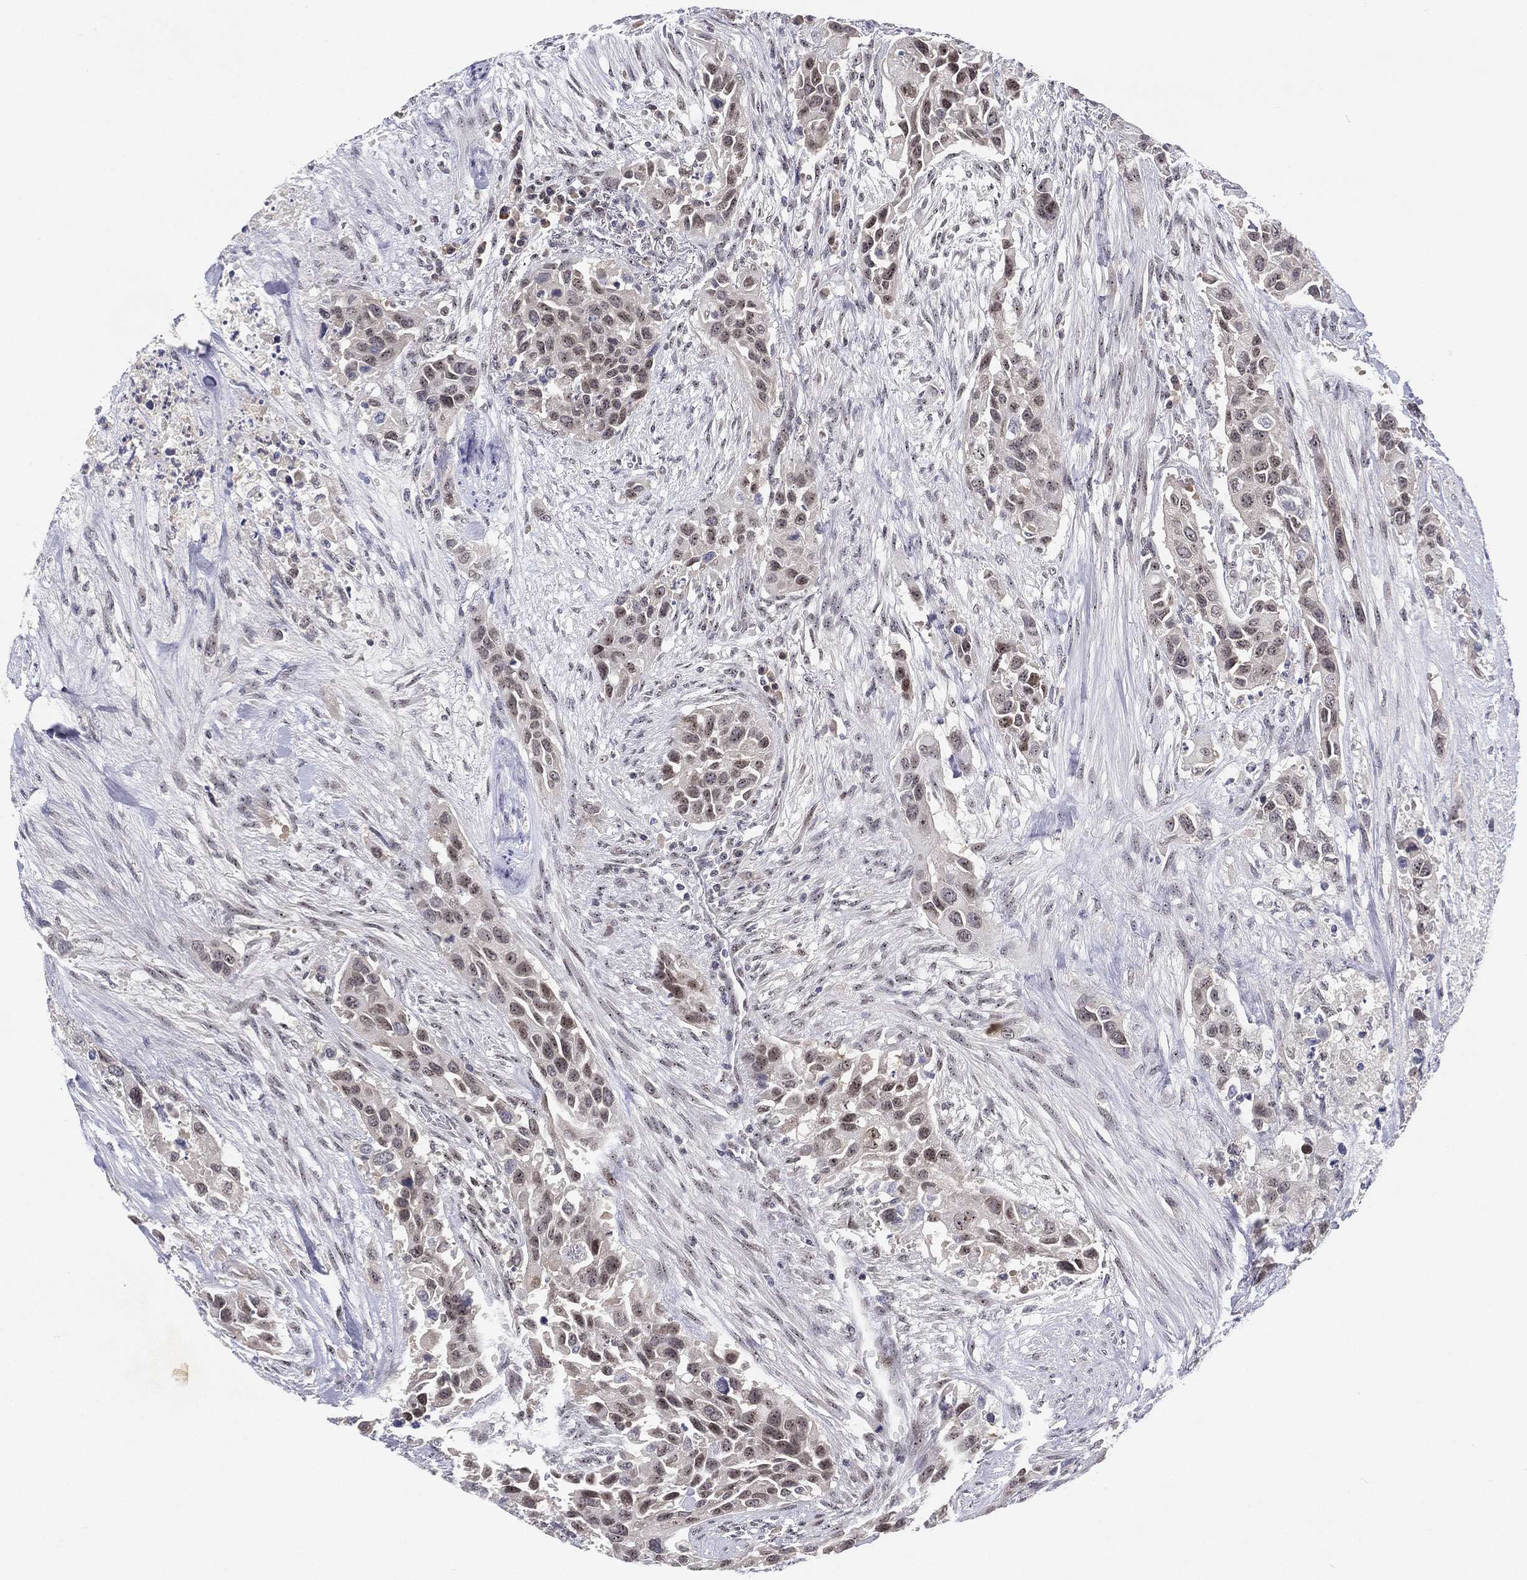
{"staining": {"intensity": "weak", "quantity": "<25%", "location": "nuclear"}, "tissue": "urothelial cancer", "cell_type": "Tumor cells", "image_type": "cancer", "snomed": [{"axis": "morphology", "description": "Urothelial carcinoma, High grade"}, {"axis": "topography", "description": "Urinary bladder"}], "caption": "Tumor cells are negative for protein expression in human urothelial carcinoma (high-grade).", "gene": "MS4A8", "patient": {"sex": "female", "age": 73}}